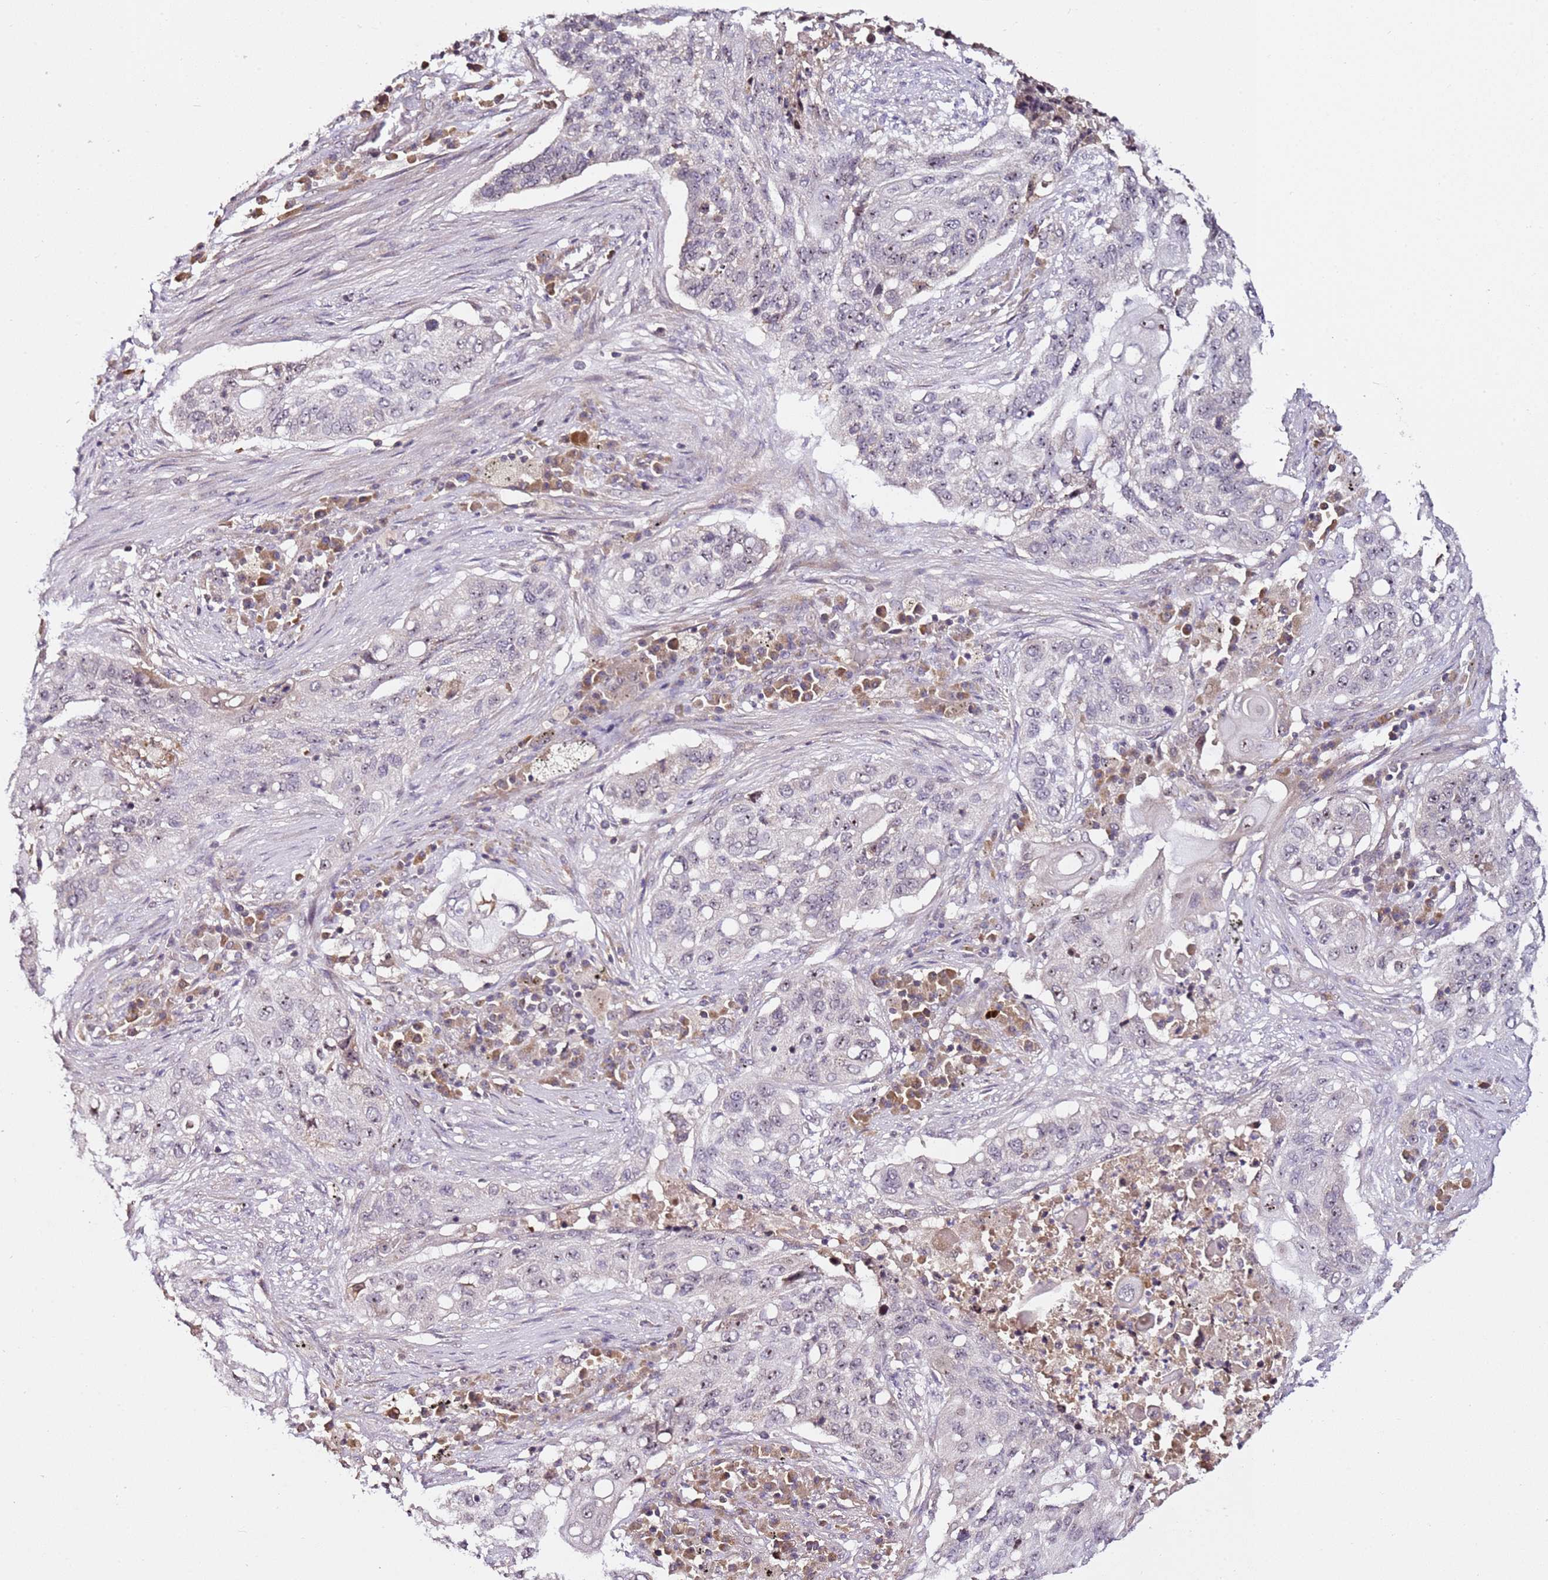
{"staining": {"intensity": "weak", "quantity": "<25%", "location": "nuclear"}, "tissue": "lung cancer", "cell_type": "Tumor cells", "image_type": "cancer", "snomed": [{"axis": "morphology", "description": "Squamous cell carcinoma, NOS"}, {"axis": "topography", "description": "Lung"}], "caption": "The micrograph exhibits no significant positivity in tumor cells of squamous cell carcinoma (lung). (Stains: DAB (3,3'-diaminobenzidine) immunohistochemistry with hematoxylin counter stain, Microscopy: brightfield microscopy at high magnification).", "gene": "DDX27", "patient": {"sex": "female", "age": 63}}